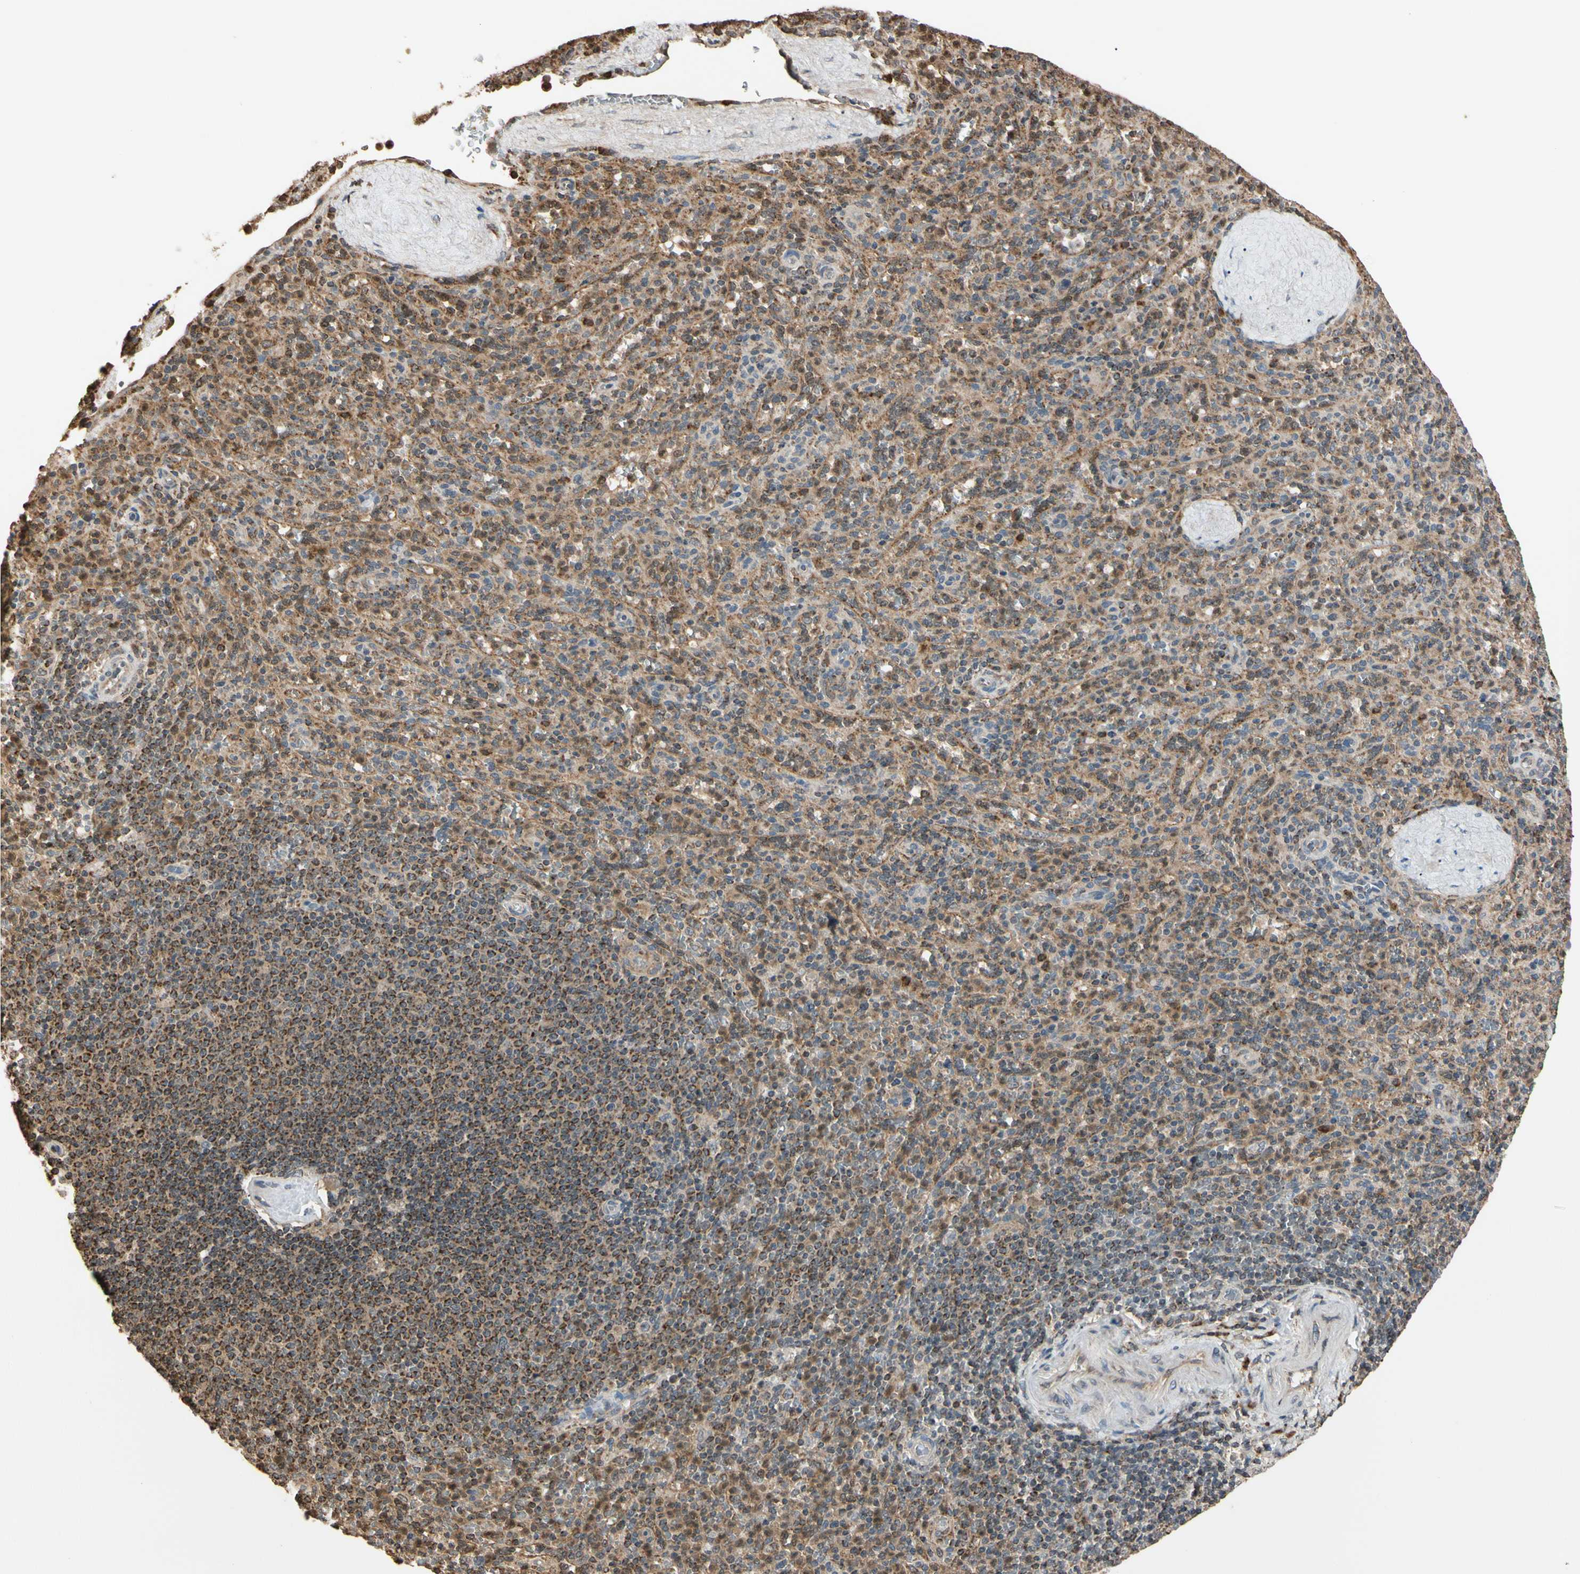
{"staining": {"intensity": "moderate", "quantity": ">75%", "location": "cytoplasmic/membranous,nuclear"}, "tissue": "spleen", "cell_type": "Cells in red pulp", "image_type": "normal", "snomed": [{"axis": "morphology", "description": "Normal tissue, NOS"}, {"axis": "topography", "description": "Spleen"}], "caption": "Moderate cytoplasmic/membranous,nuclear staining for a protein is appreciated in approximately >75% of cells in red pulp of normal spleen using immunohistochemistry.", "gene": "PRDX5", "patient": {"sex": "male", "age": 36}}